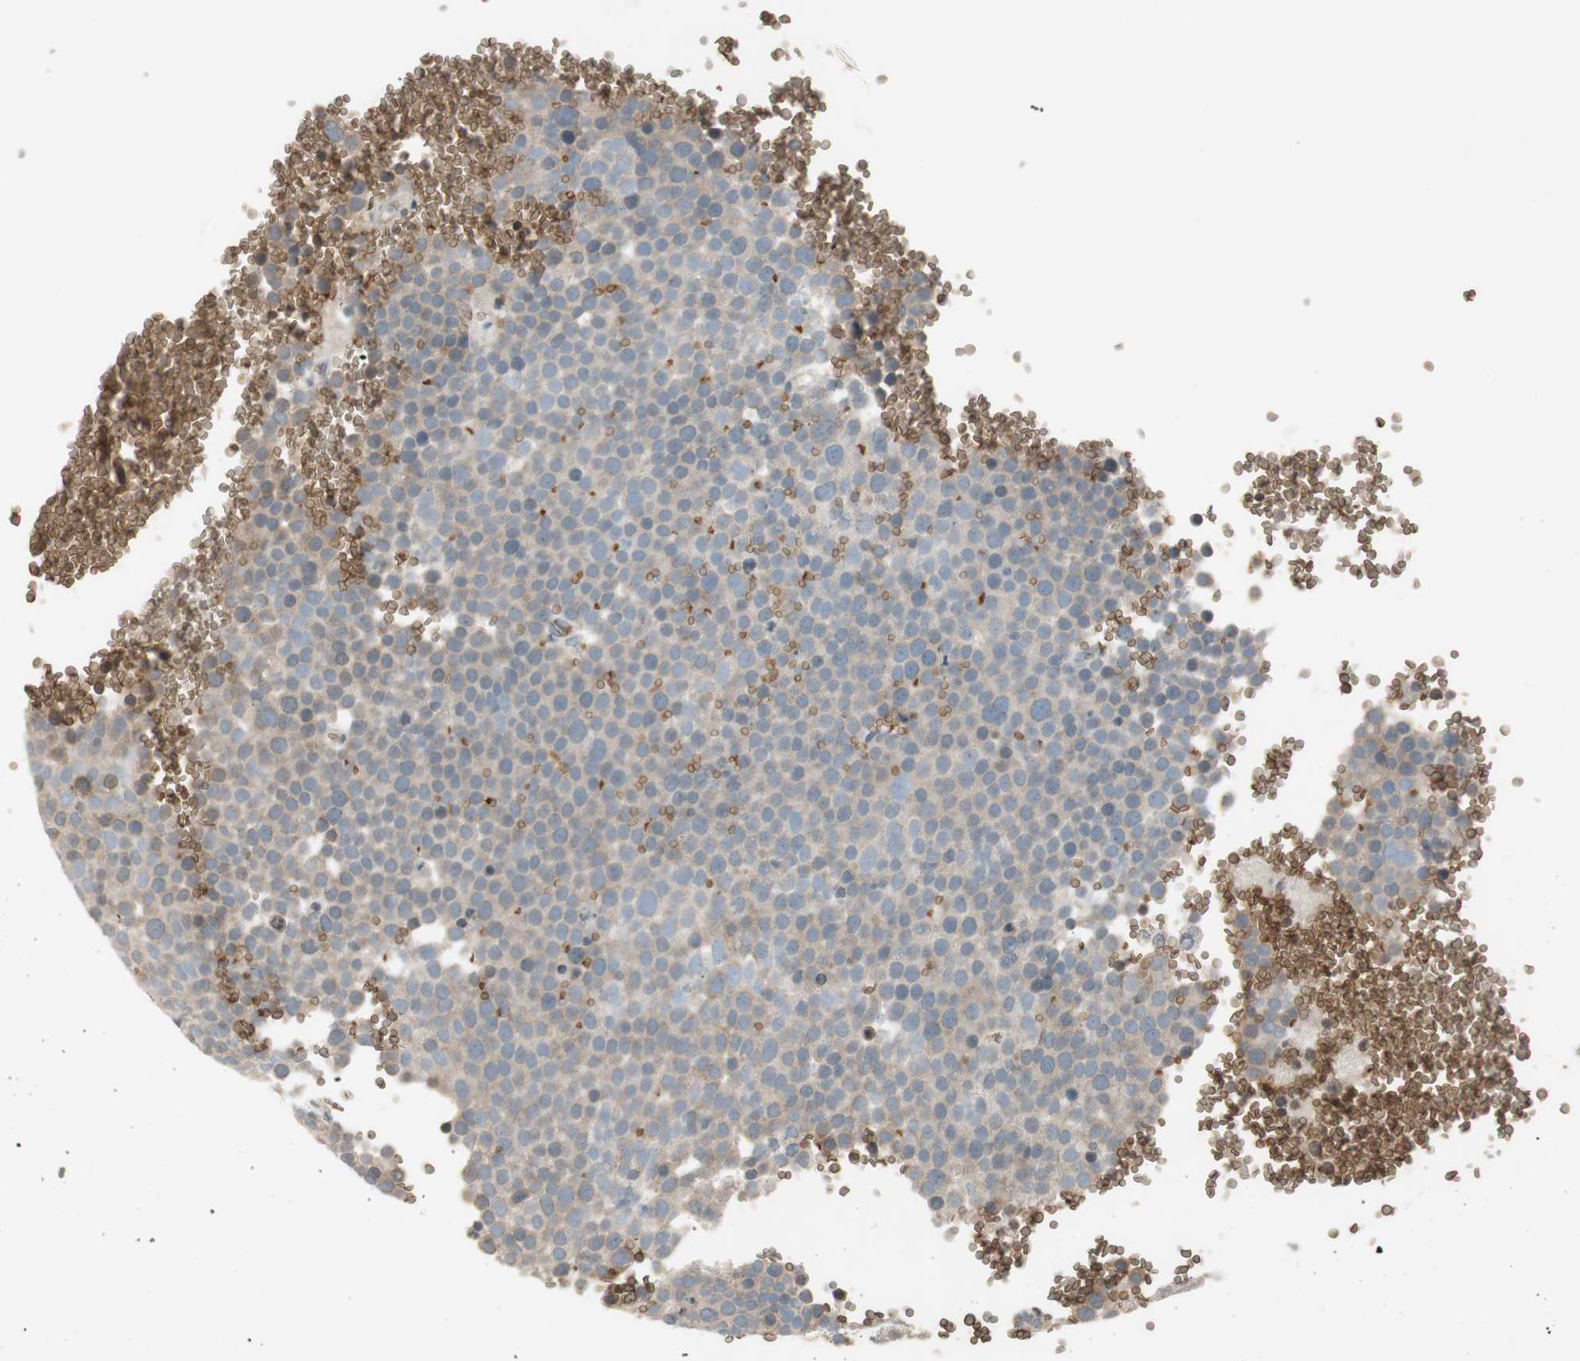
{"staining": {"intensity": "weak", "quantity": "25%-75%", "location": "cytoplasmic/membranous"}, "tissue": "testis cancer", "cell_type": "Tumor cells", "image_type": "cancer", "snomed": [{"axis": "morphology", "description": "Seminoma, NOS"}, {"axis": "topography", "description": "Testis"}], "caption": "DAB immunohistochemical staining of human testis seminoma shows weak cytoplasmic/membranous protein expression in about 25%-75% of tumor cells. (brown staining indicates protein expression, while blue staining denotes nuclei).", "gene": "GYPC", "patient": {"sex": "male", "age": 71}}